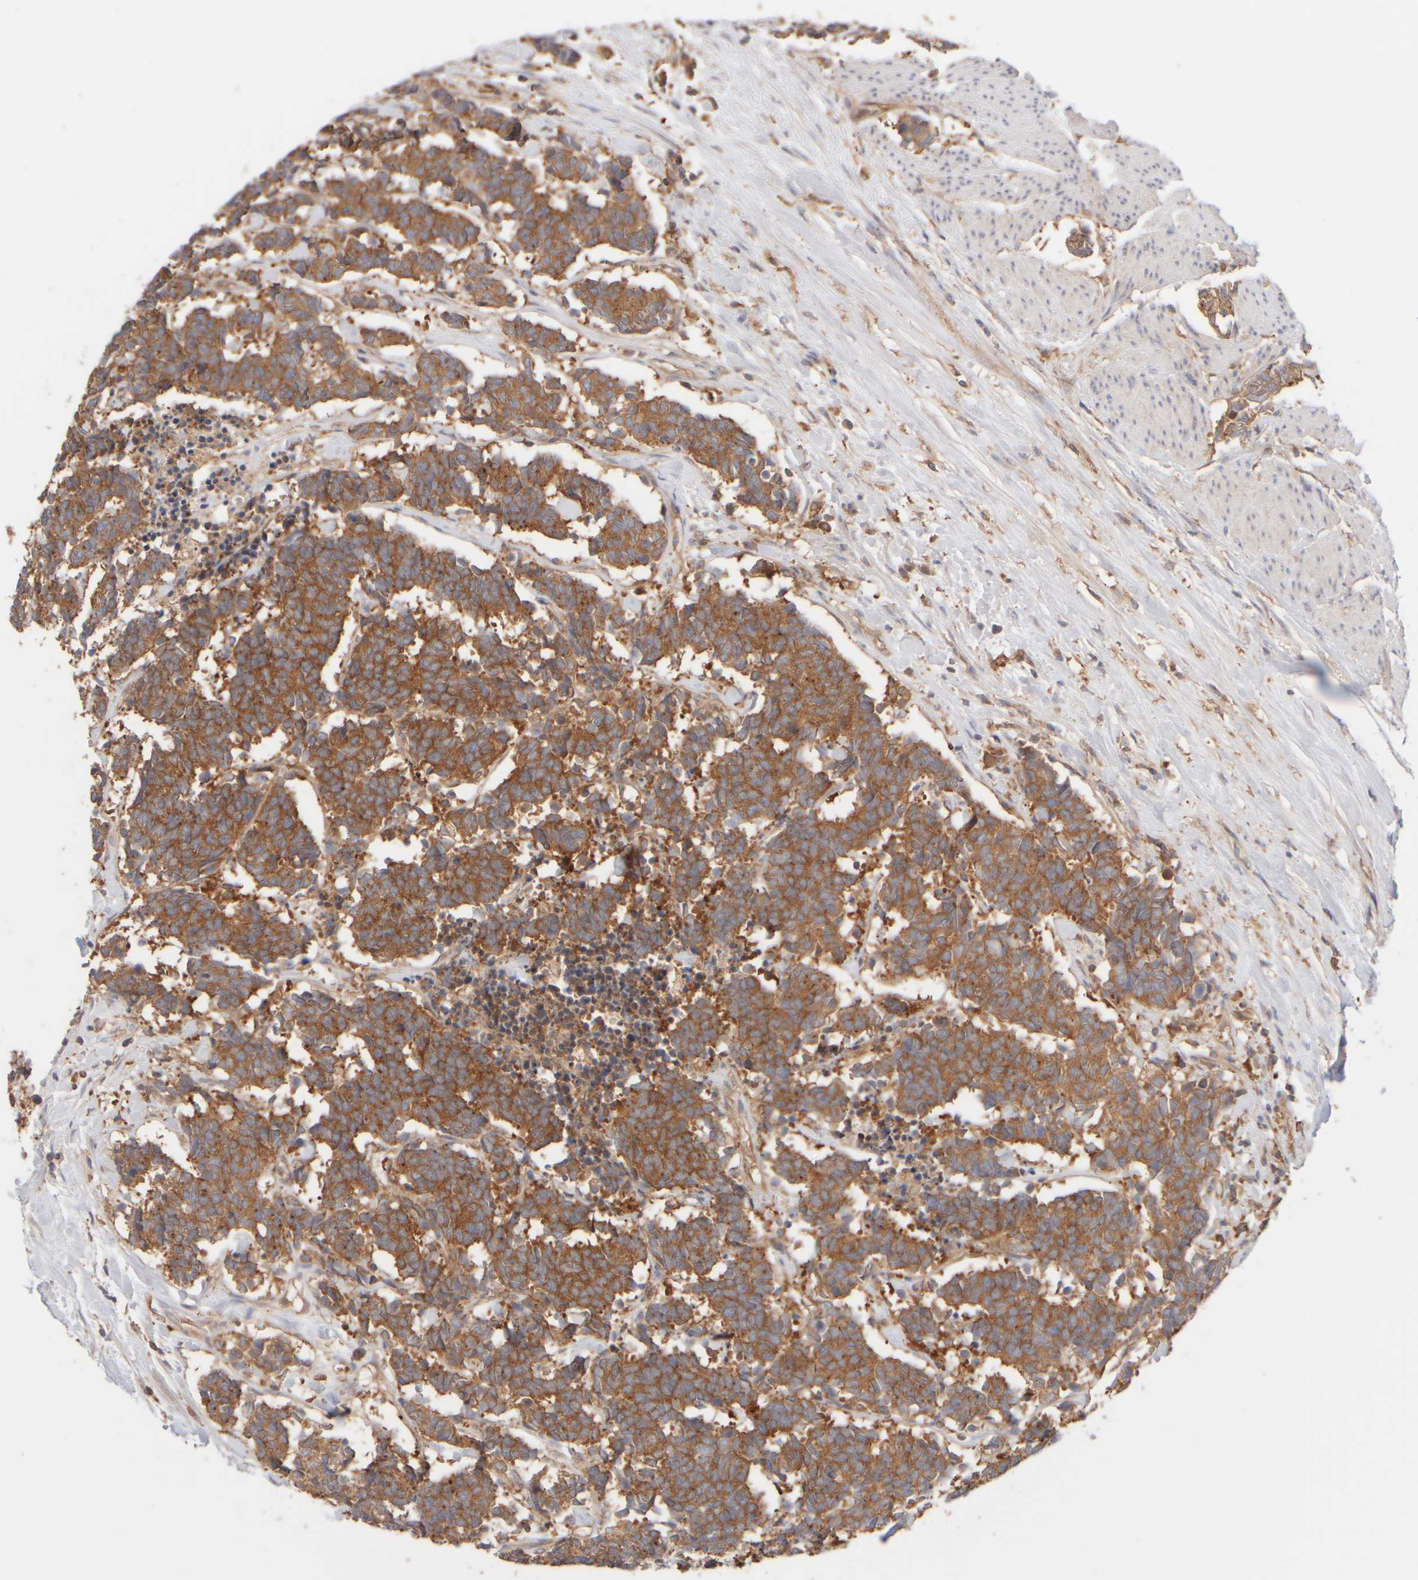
{"staining": {"intensity": "strong", "quantity": ">75%", "location": "cytoplasmic/membranous"}, "tissue": "carcinoid", "cell_type": "Tumor cells", "image_type": "cancer", "snomed": [{"axis": "morphology", "description": "Carcinoma, NOS"}, {"axis": "morphology", "description": "Carcinoid, malignant, NOS"}, {"axis": "topography", "description": "Urinary bladder"}], "caption": "A brown stain shows strong cytoplasmic/membranous expression of a protein in human carcinoid tumor cells. The protein of interest is stained brown, and the nuclei are stained in blue (DAB IHC with brightfield microscopy, high magnification).", "gene": "RABEP1", "patient": {"sex": "male", "age": 57}}